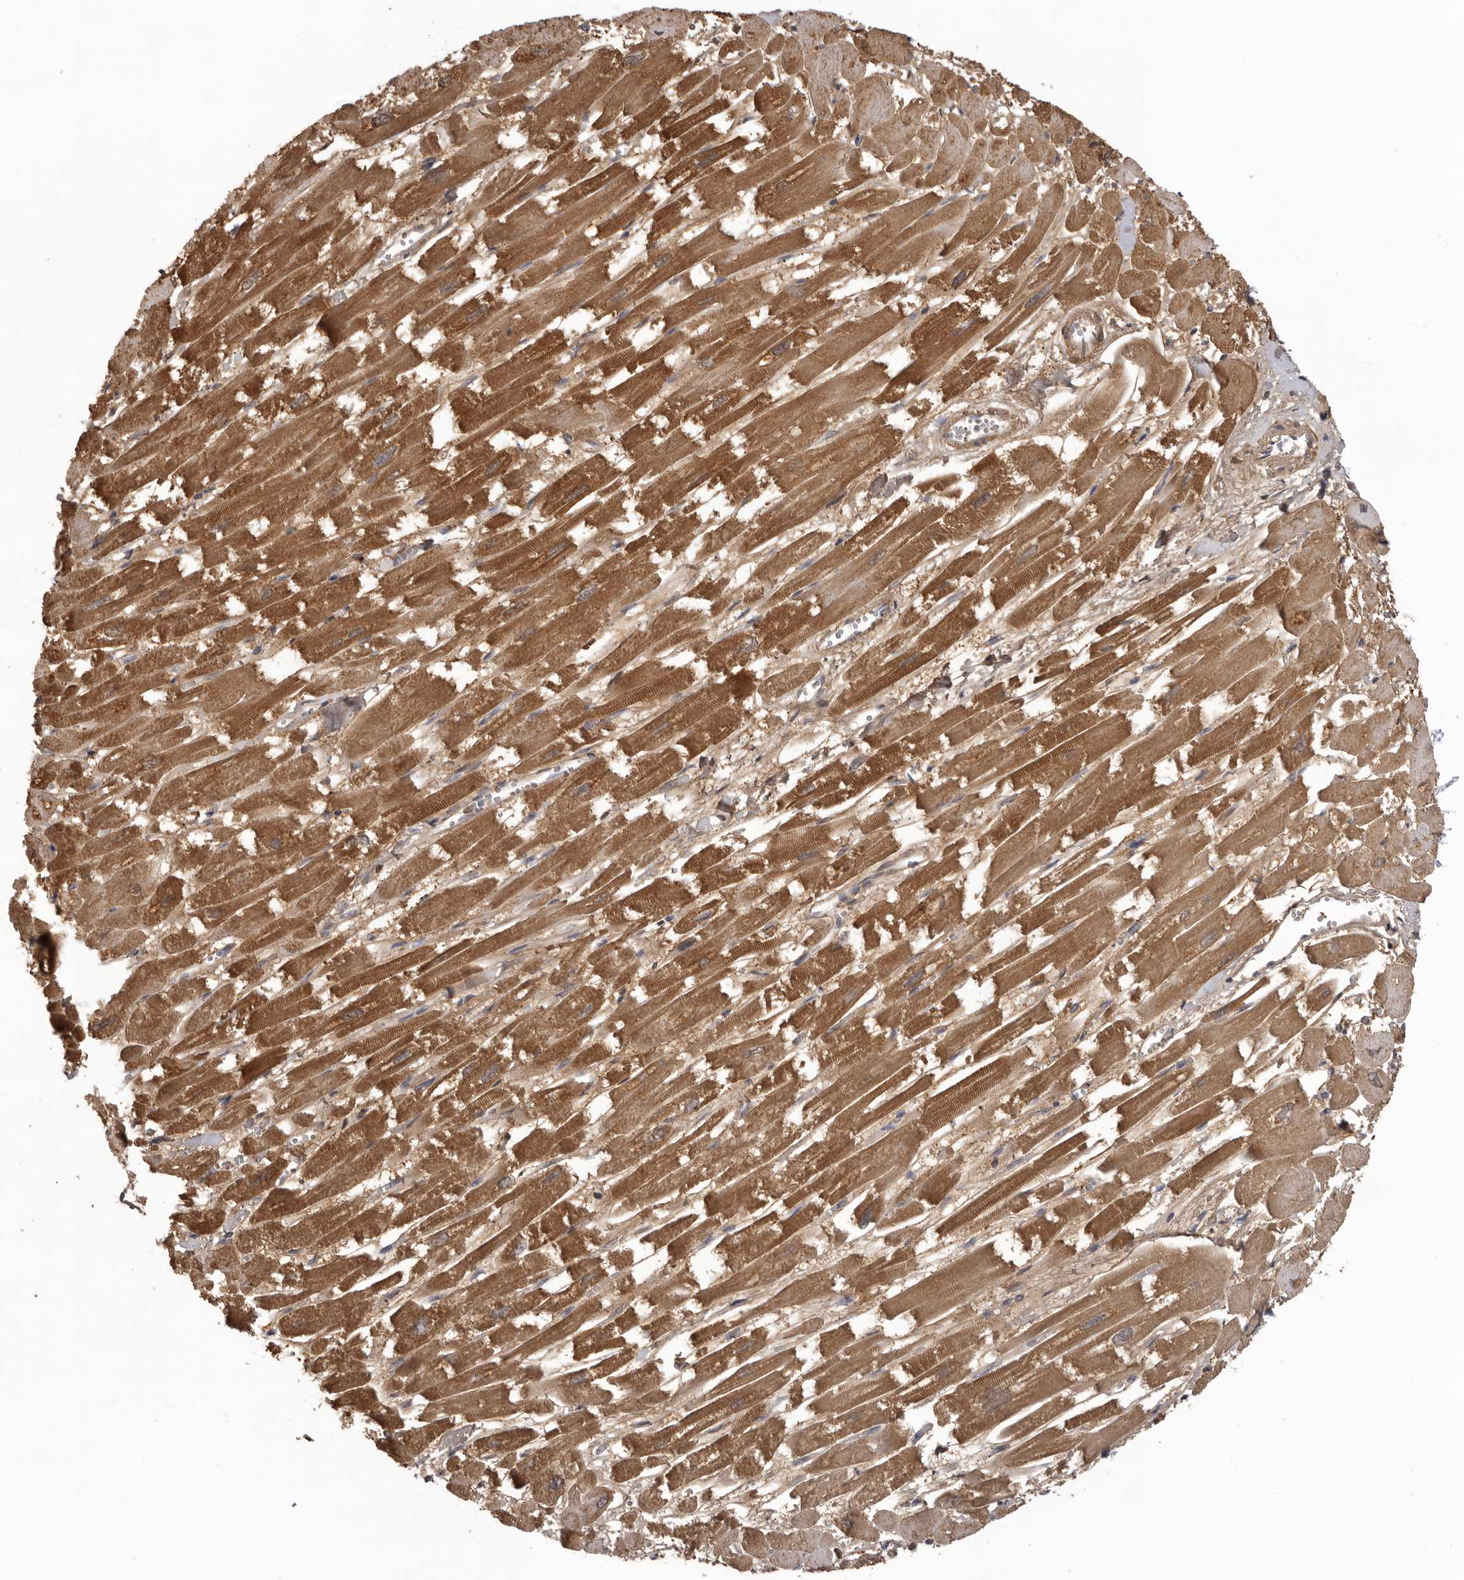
{"staining": {"intensity": "moderate", "quantity": ">75%", "location": "cytoplasmic/membranous"}, "tissue": "heart muscle", "cell_type": "Cardiomyocytes", "image_type": "normal", "snomed": [{"axis": "morphology", "description": "Normal tissue, NOS"}, {"axis": "topography", "description": "Heart"}], "caption": "Immunohistochemical staining of unremarkable human heart muscle shows medium levels of moderate cytoplasmic/membranous expression in about >75% of cardiomyocytes.", "gene": "MDH1", "patient": {"sex": "male", "age": 54}}